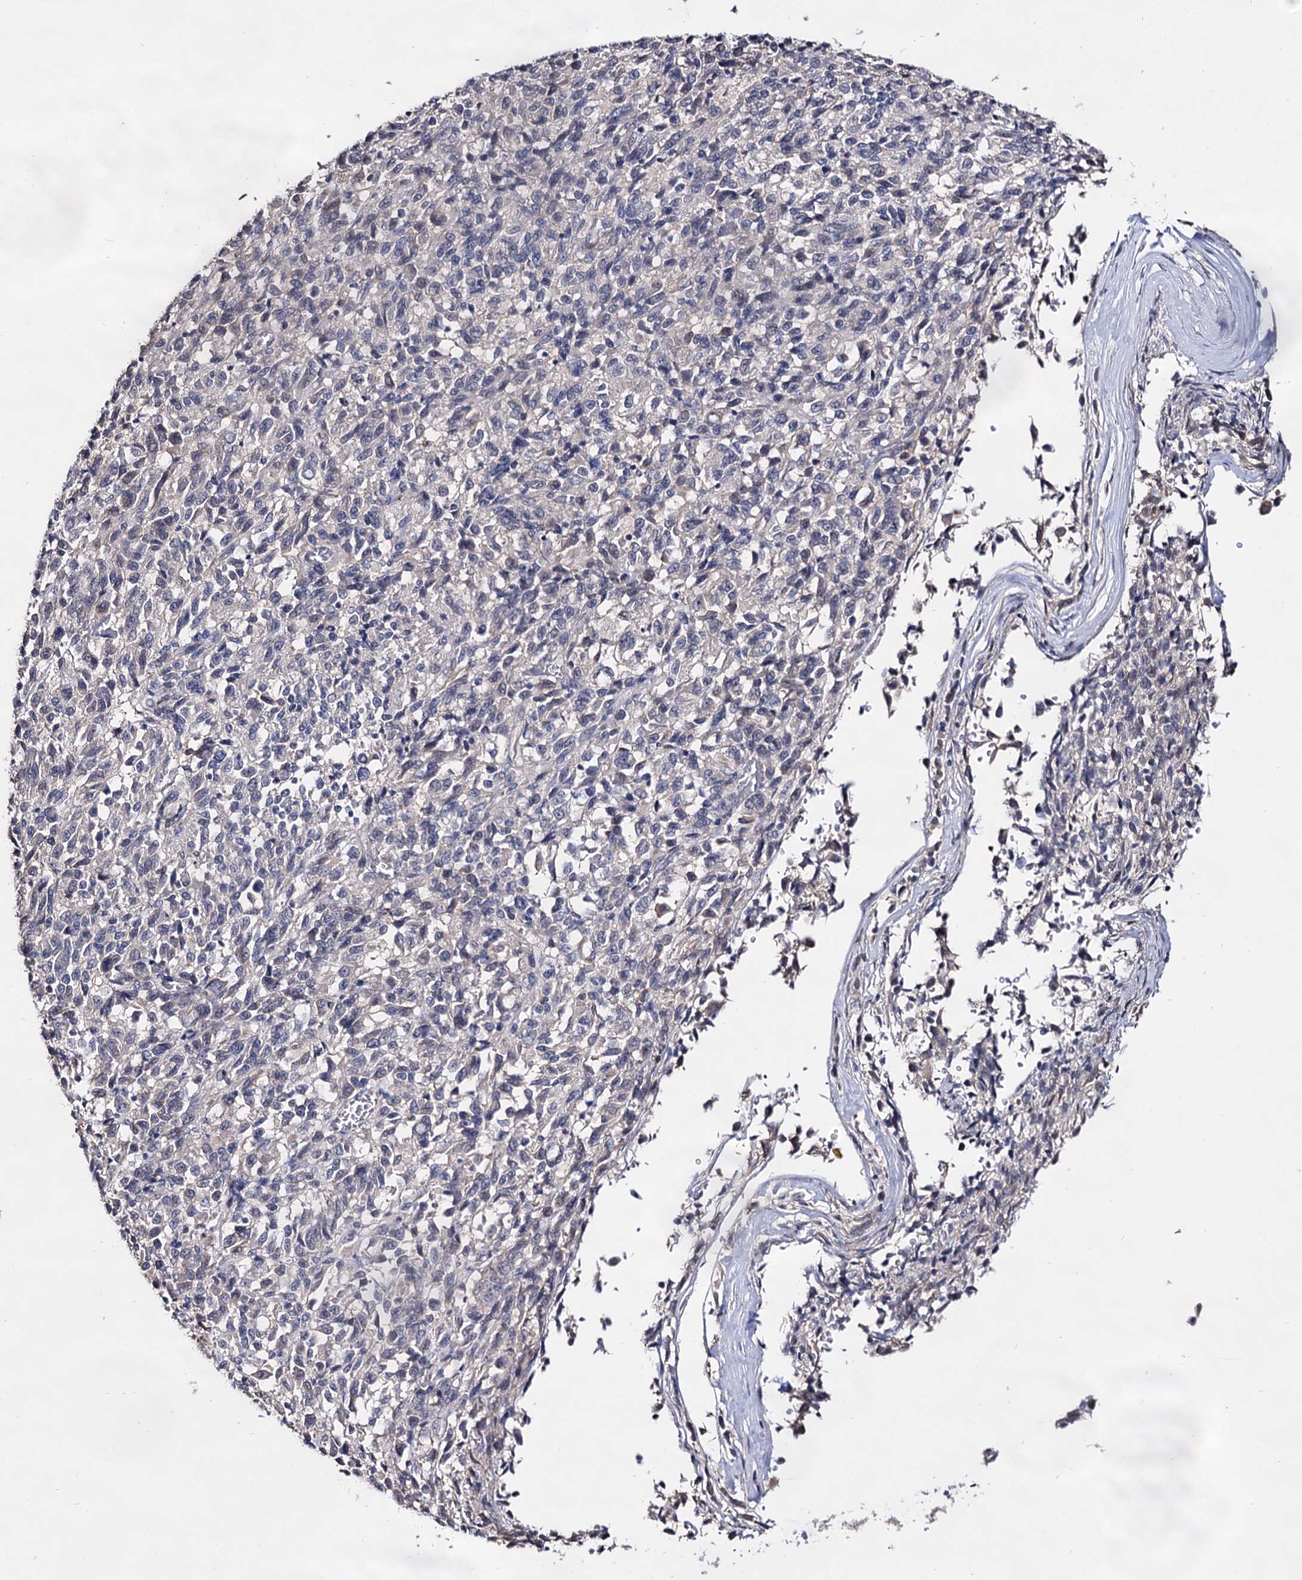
{"staining": {"intensity": "negative", "quantity": "none", "location": "none"}, "tissue": "melanoma", "cell_type": "Tumor cells", "image_type": "cancer", "snomed": [{"axis": "morphology", "description": "Malignant melanoma, Metastatic site"}, {"axis": "topography", "description": "Lung"}], "caption": "Immunohistochemical staining of malignant melanoma (metastatic site) displays no significant staining in tumor cells.", "gene": "ARFIP2", "patient": {"sex": "male", "age": 64}}